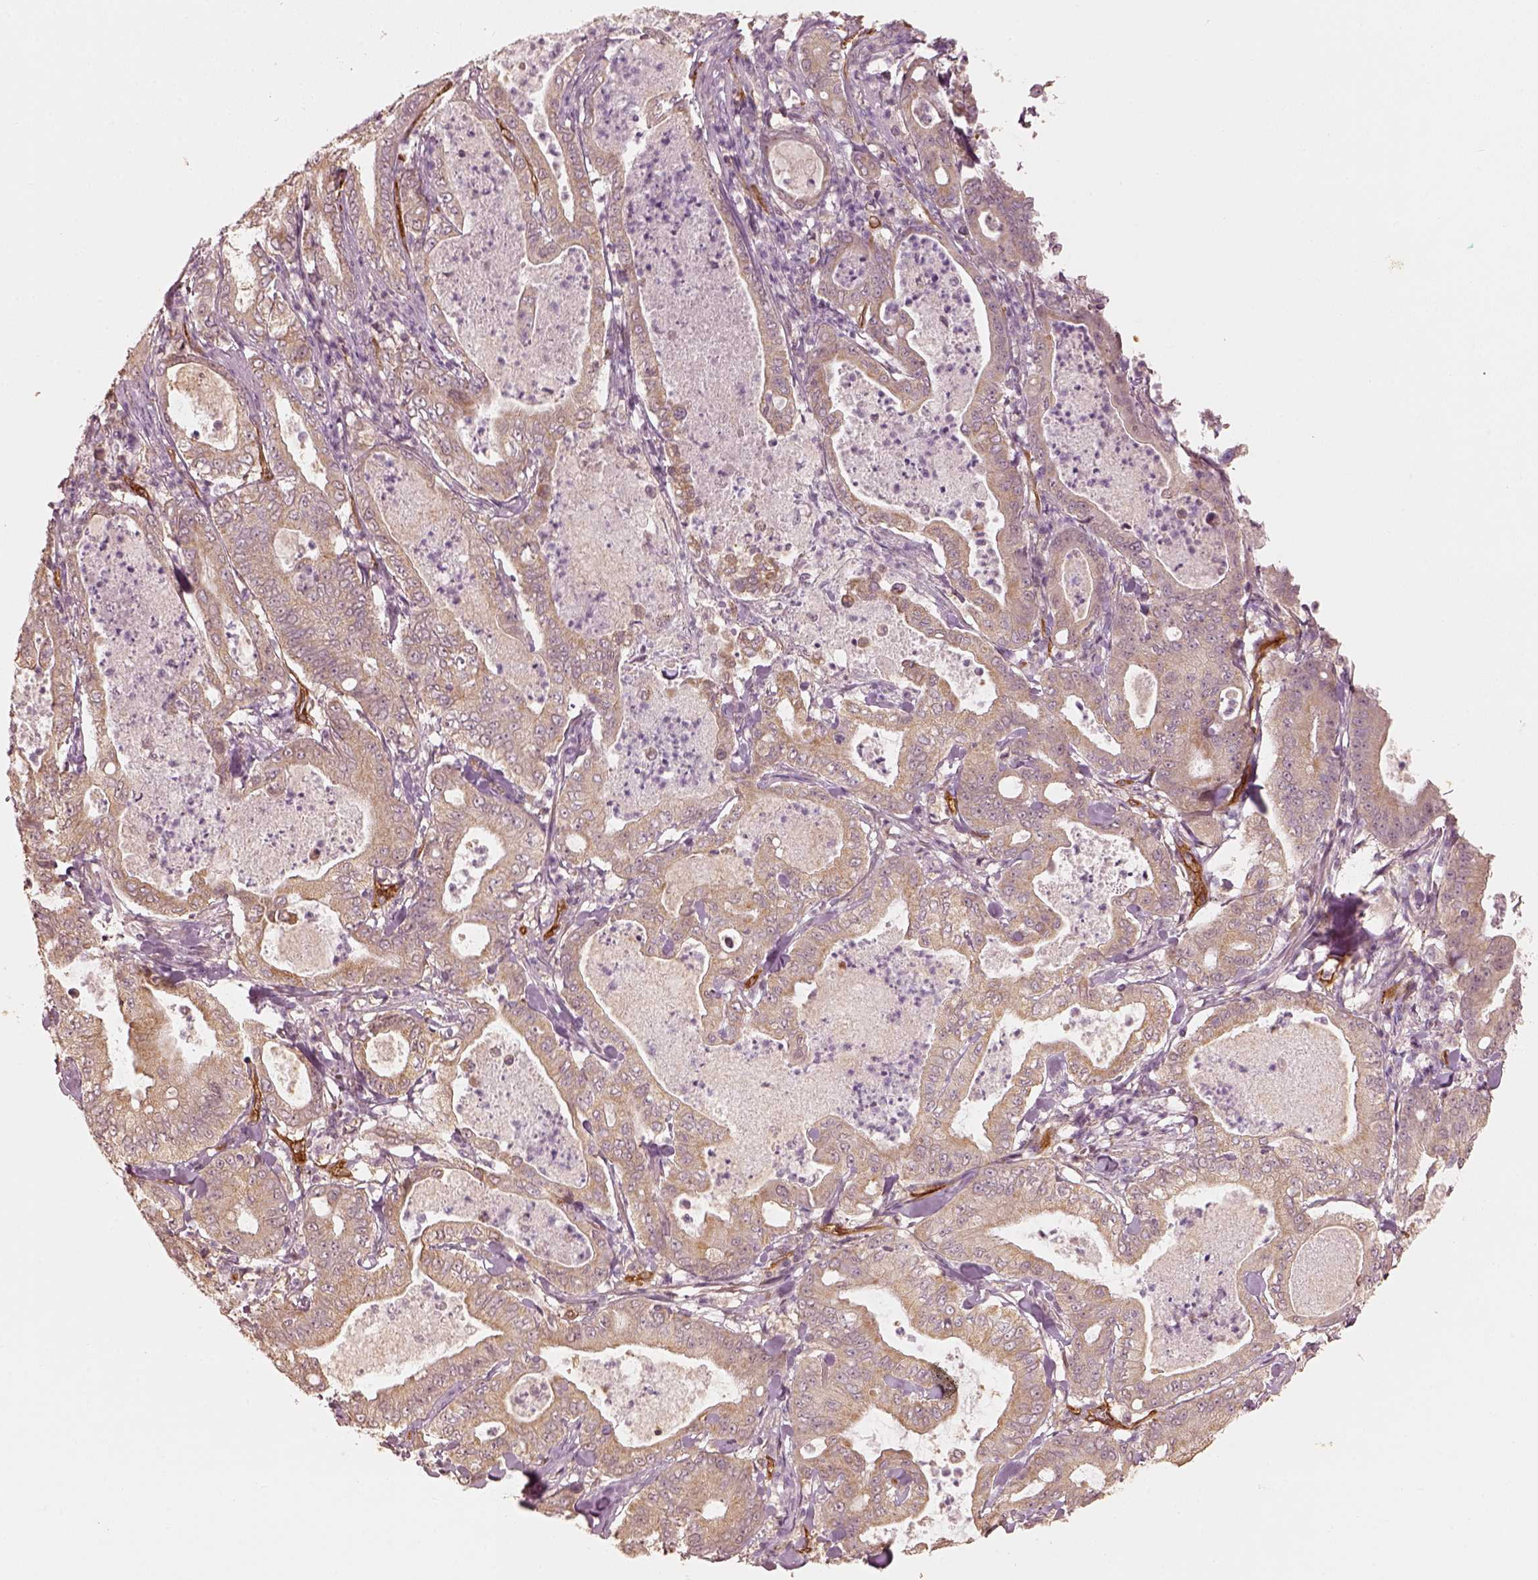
{"staining": {"intensity": "weak", "quantity": ">75%", "location": "cytoplasmic/membranous"}, "tissue": "pancreatic cancer", "cell_type": "Tumor cells", "image_type": "cancer", "snomed": [{"axis": "morphology", "description": "Adenocarcinoma, NOS"}, {"axis": "topography", "description": "Pancreas"}], "caption": "Immunohistochemistry staining of pancreatic cancer (adenocarcinoma), which shows low levels of weak cytoplasmic/membranous positivity in approximately >75% of tumor cells indicating weak cytoplasmic/membranous protein staining. The staining was performed using DAB (brown) for protein detection and nuclei were counterstained in hematoxylin (blue).", "gene": "FSCN1", "patient": {"sex": "male", "age": 71}}